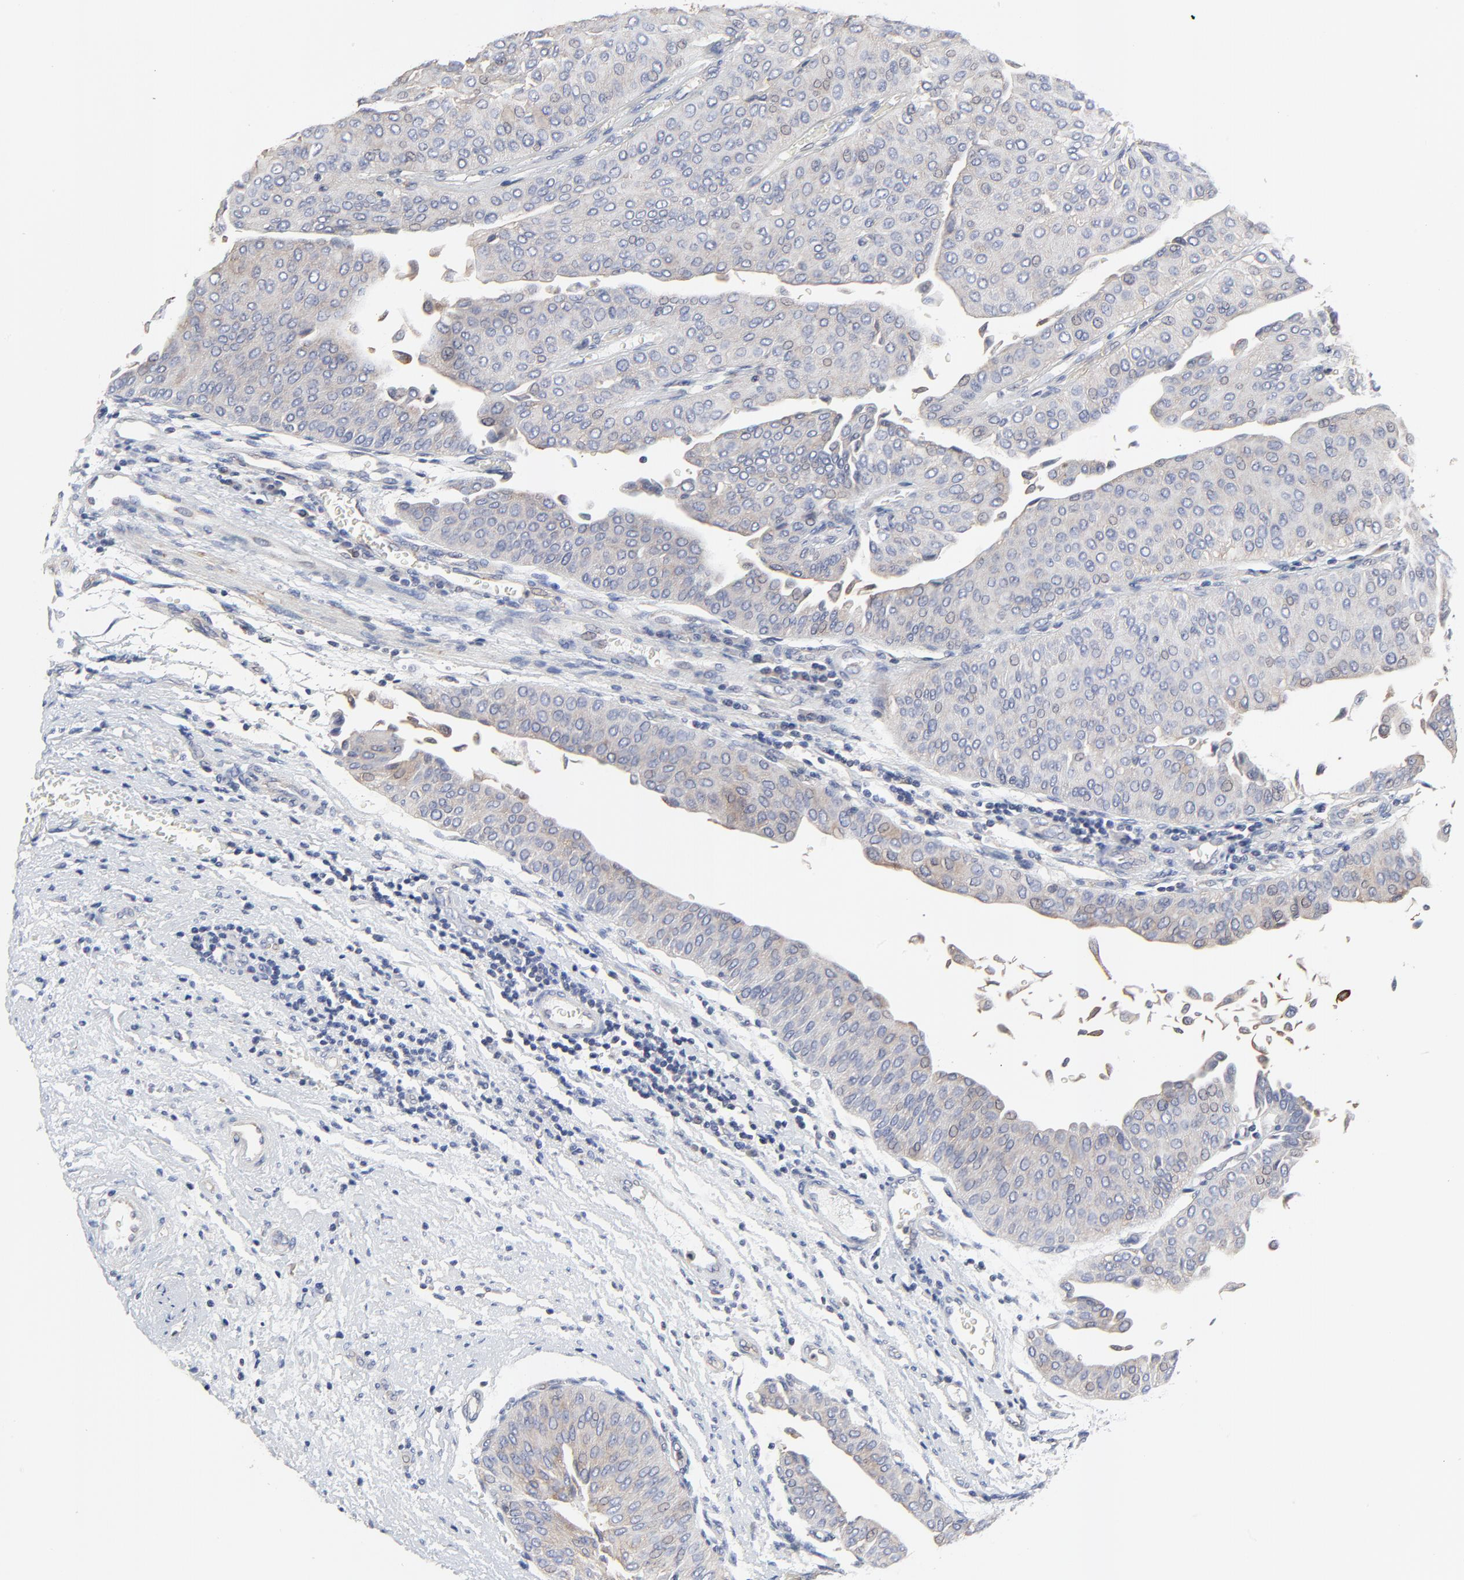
{"staining": {"intensity": "weak", "quantity": "25%-75%", "location": "cytoplasmic/membranous"}, "tissue": "urothelial cancer", "cell_type": "Tumor cells", "image_type": "cancer", "snomed": [{"axis": "morphology", "description": "Urothelial carcinoma, Low grade"}, {"axis": "topography", "description": "Urinary bladder"}], "caption": "Immunohistochemical staining of human urothelial cancer demonstrates low levels of weak cytoplasmic/membranous staining in approximately 25%-75% of tumor cells. Immunohistochemistry stains the protein of interest in brown and the nuclei are stained blue.", "gene": "NXF3", "patient": {"sex": "male", "age": 64}}